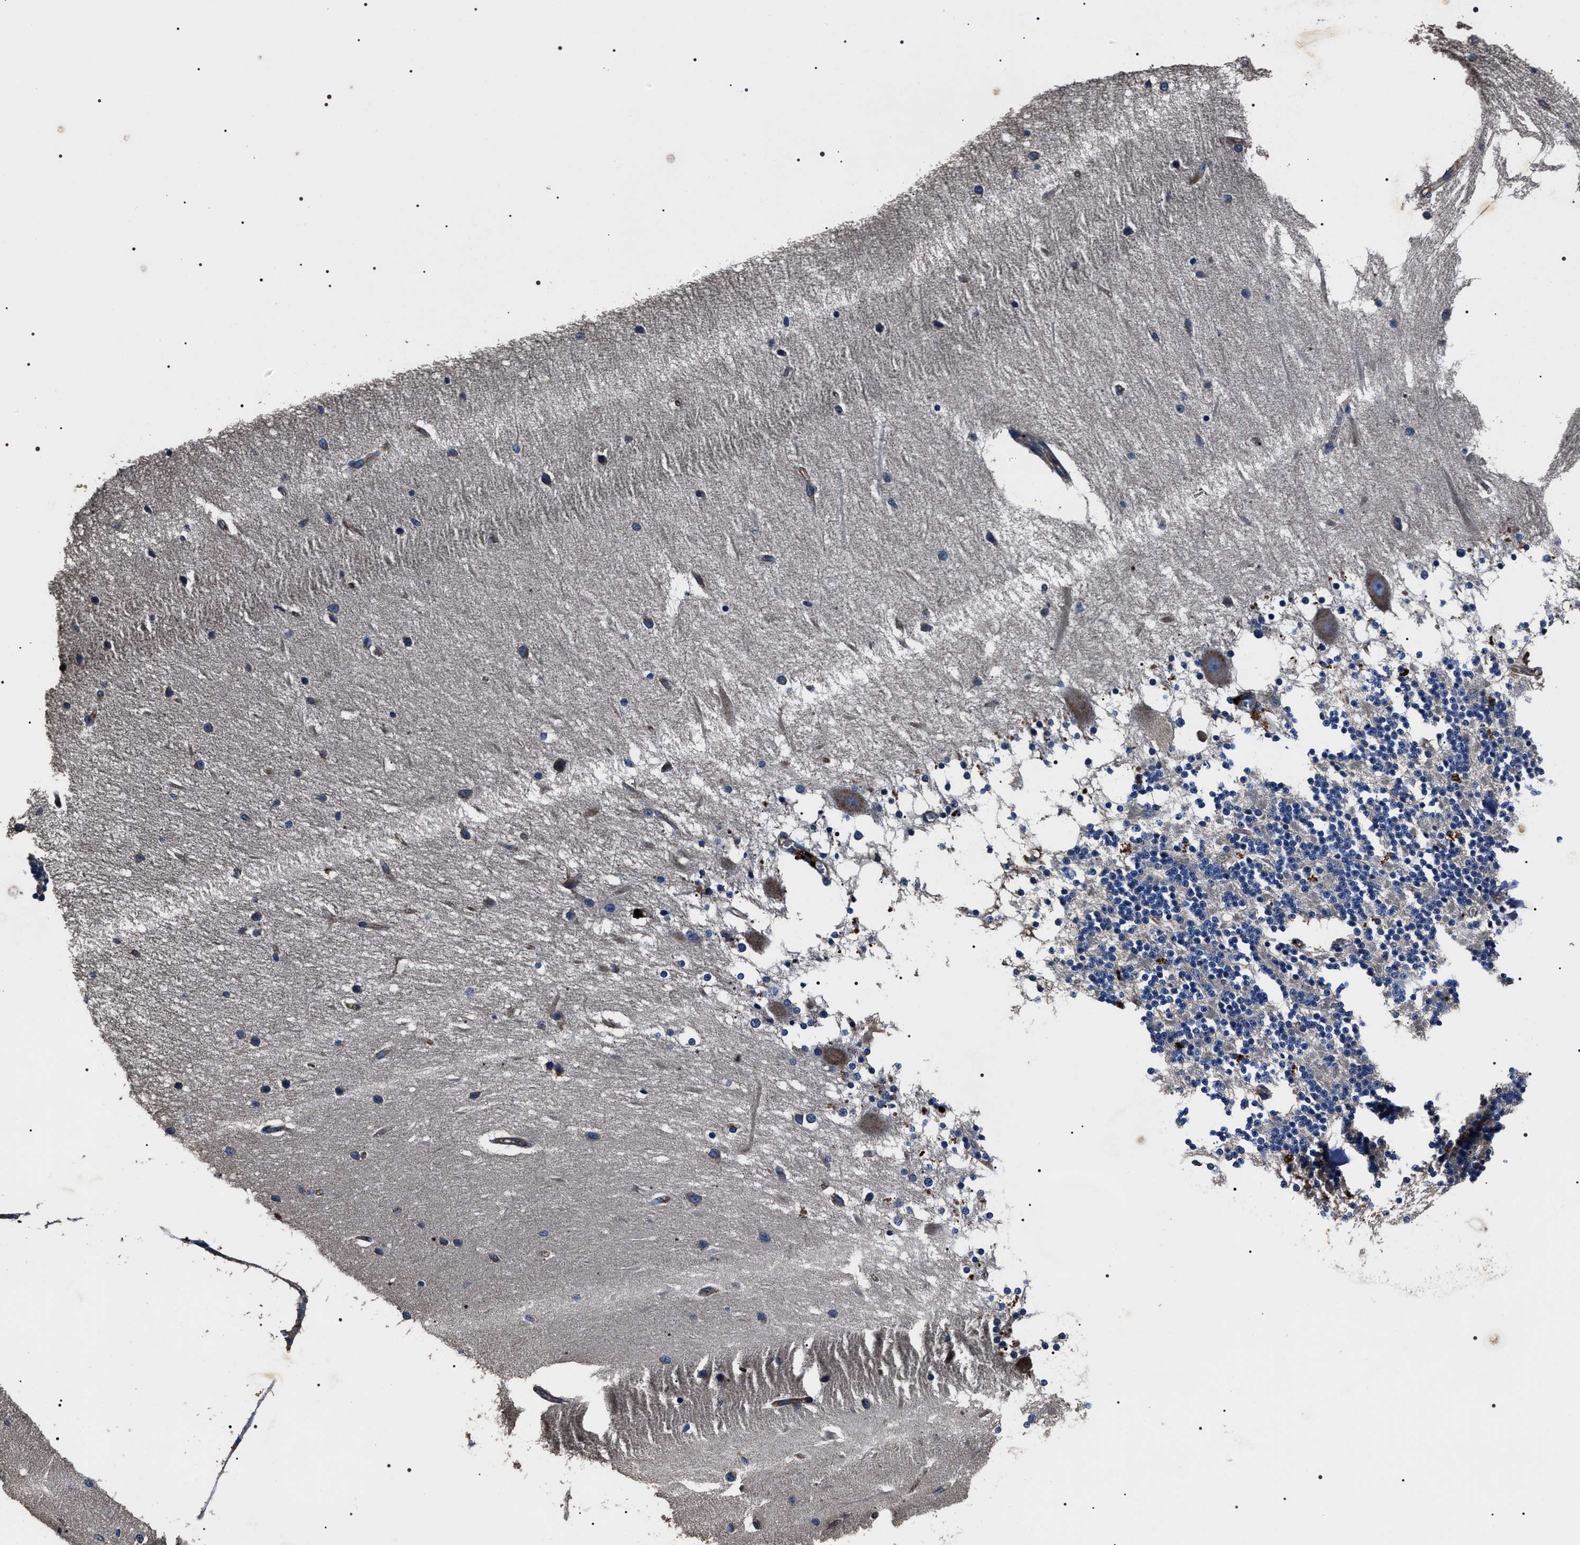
{"staining": {"intensity": "negative", "quantity": "none", "location": "none"}, "tissue": "cerebellum", "cell_type": "Cells in granular layer", "image_type": "normal", "snomed": [{"axis": "morphology", "description": "Normal tissue, NOS"}, {"axis": "topography", "description": "Cerebellum"}], "caption": "Unremarkable cerebellum was stained to show a protein in brown. There is no significant positivity in cells in granular layer.", "gene": "HSCB", "patient": {"sex": "female", "age": 54}}